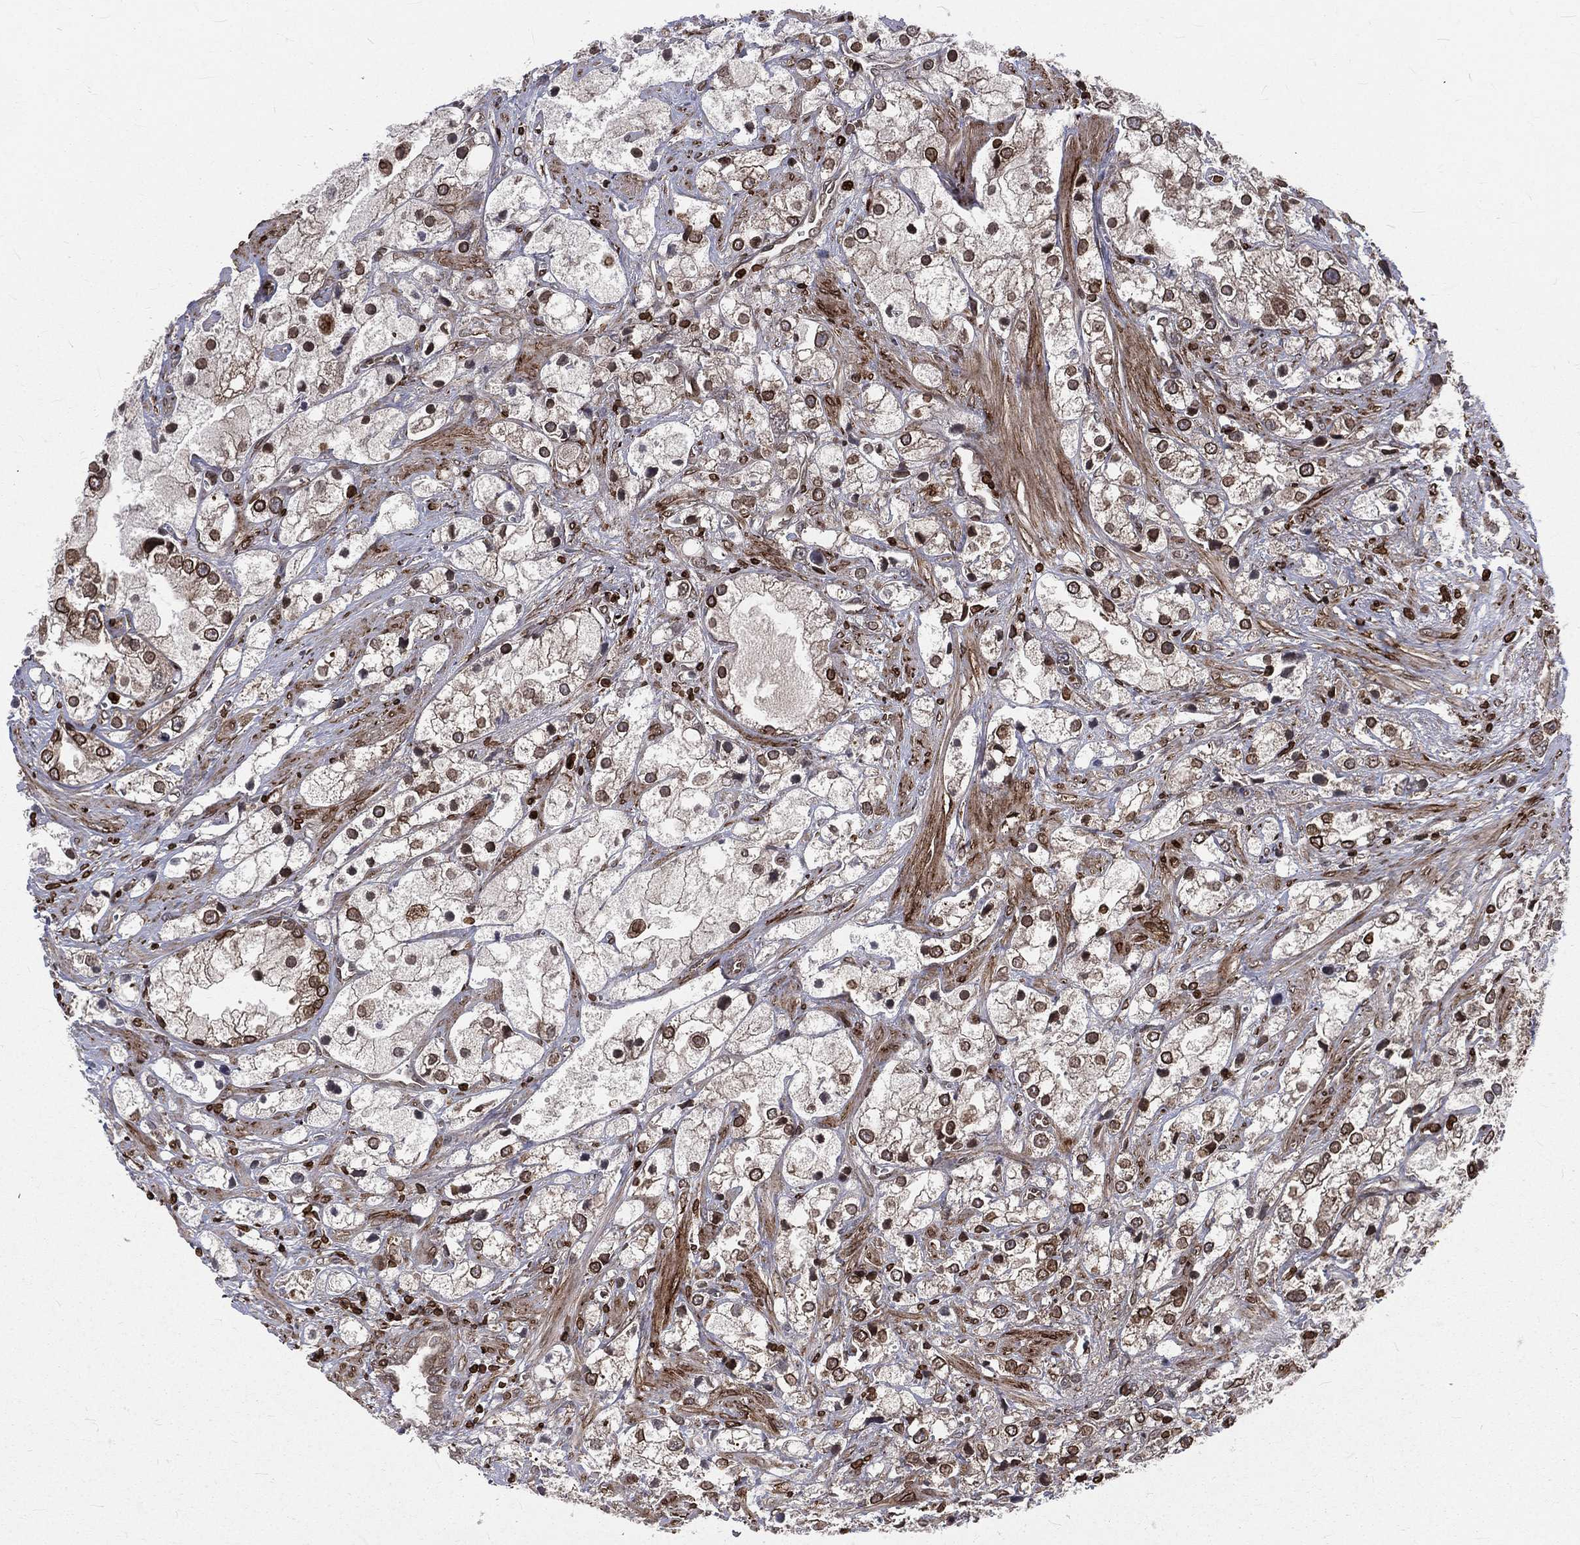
{"staining": {"intensity": "moderate", "quantity": "25%-75%", "location": "cytoplasmic/membranous,nuclear"}, "tissue": "prostate cancer", "cell_type": "Tumor cells", "image_type": "cancer", "snomed": [{"axis": "morphology", "description": "Adenocarcinoma, NOS"}, {"axis": "topography", "description": "Prostate and seminal vesicle, NOS"}, {"axis": "topography", "description": "Prostate"}], "caption": "Prostate cancer tissue reveals moderate cytoplasmic/membranous and nuclear expression in about 25%-75% of tumor cells The staining was performed using DAB (3,3'-diaminobenzidine), with brown indicating positive protein expression. Nuclei are stained blue with hematoxylin.", "gene": "LBR", "patient": {"sex": "male", "age": 79}}